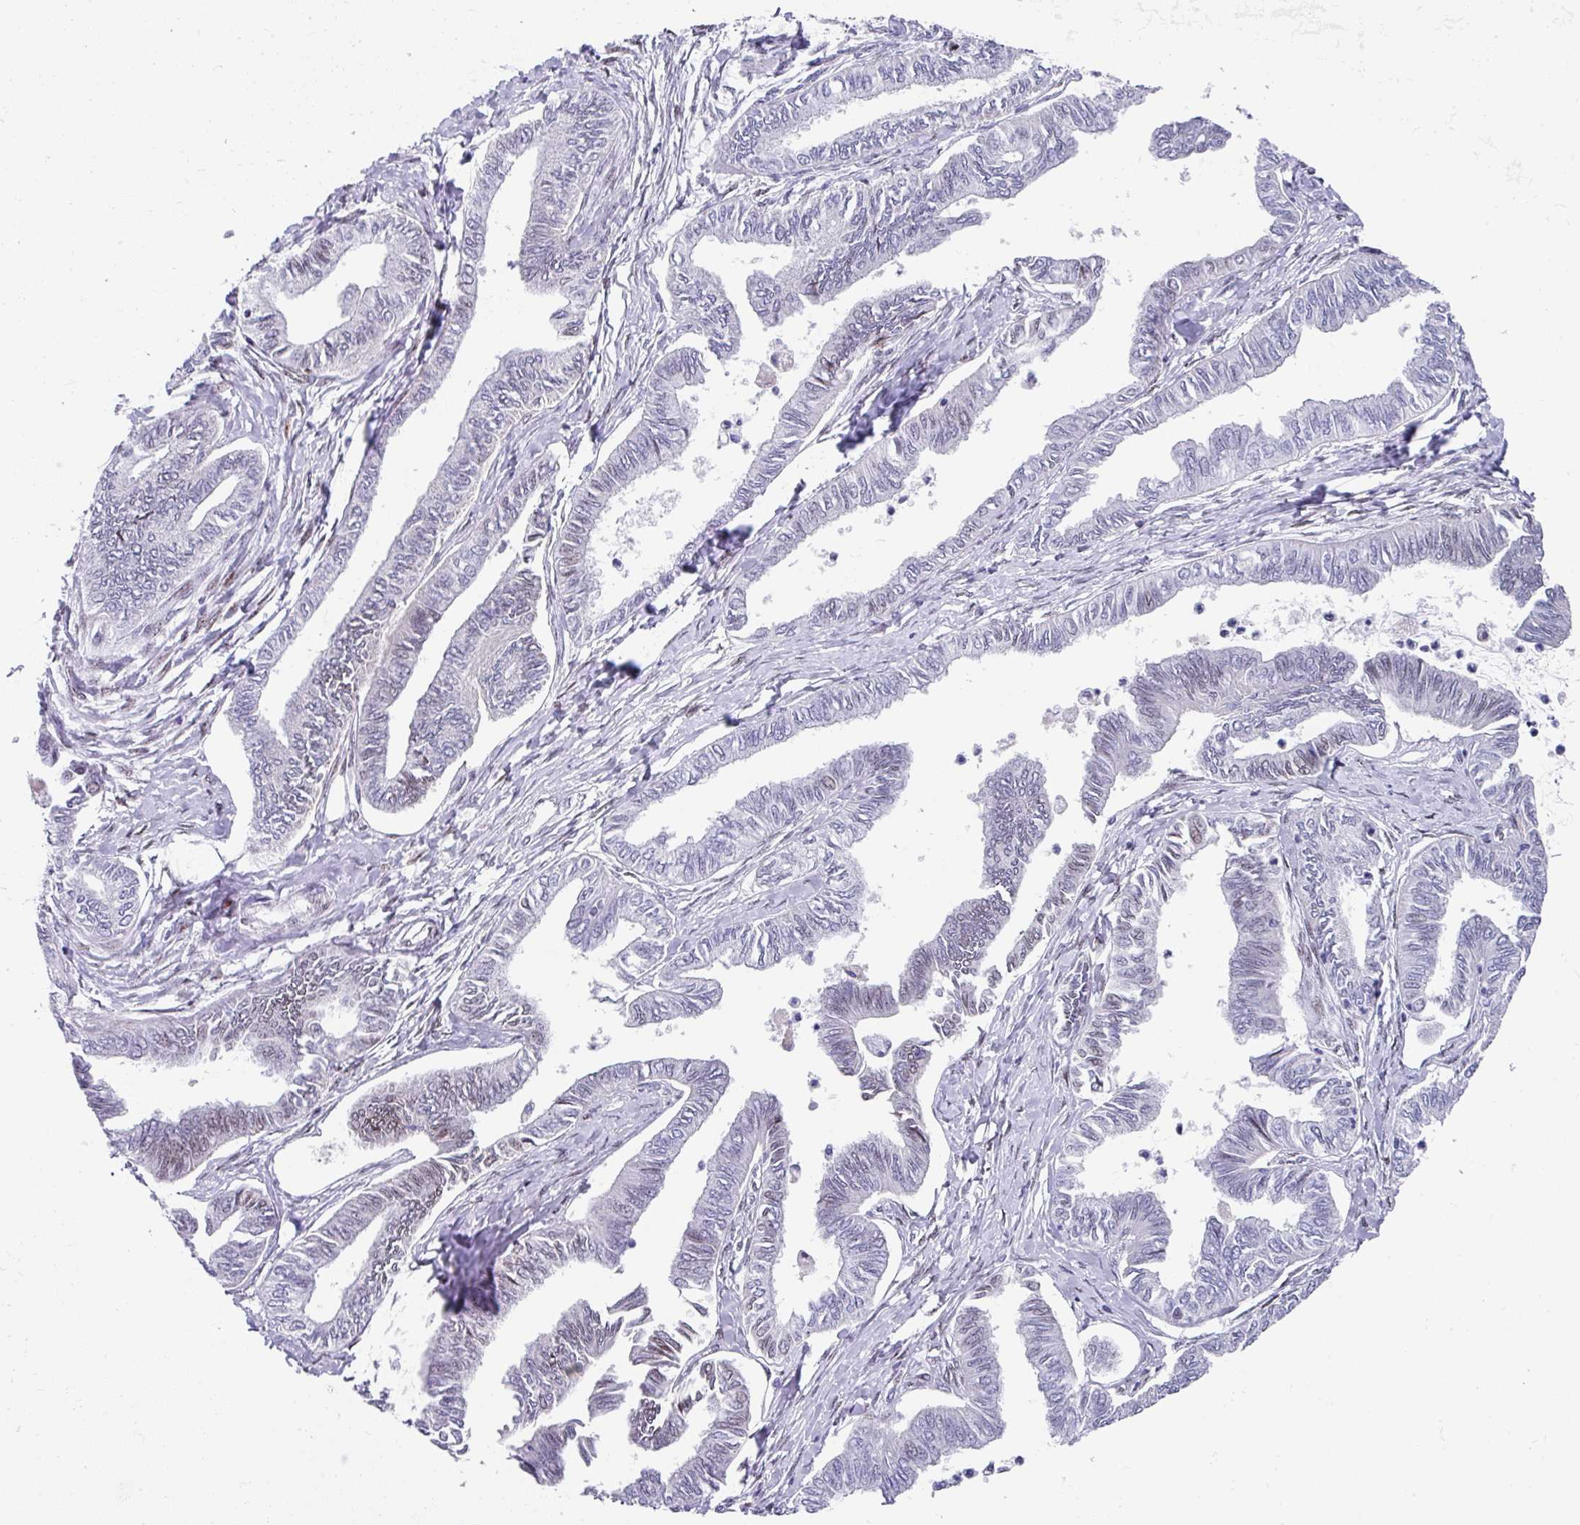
{"staining": {"intensity": "weak", "quantity": "<25%", "location": "nuclear"}, "tissue": "ovarian cancer", "cell_type": "Tumor cells", "image_type": "cancer", "snomed": [{"axis": "morphology", "description": "Carcinoma, endometroid"}, {"axis": "topography", "description": "Ovary"}], "caption": "Photomicrograph shows no protein positivity in tumor cells of endometroid carcinoma (ovarian) tissue. The staining is performed using DAB brown chromogen with nuclei counter-stained in using hematoxylin.", "gene": "TCF3", "patient": {"sex": "female", "age": 70}}